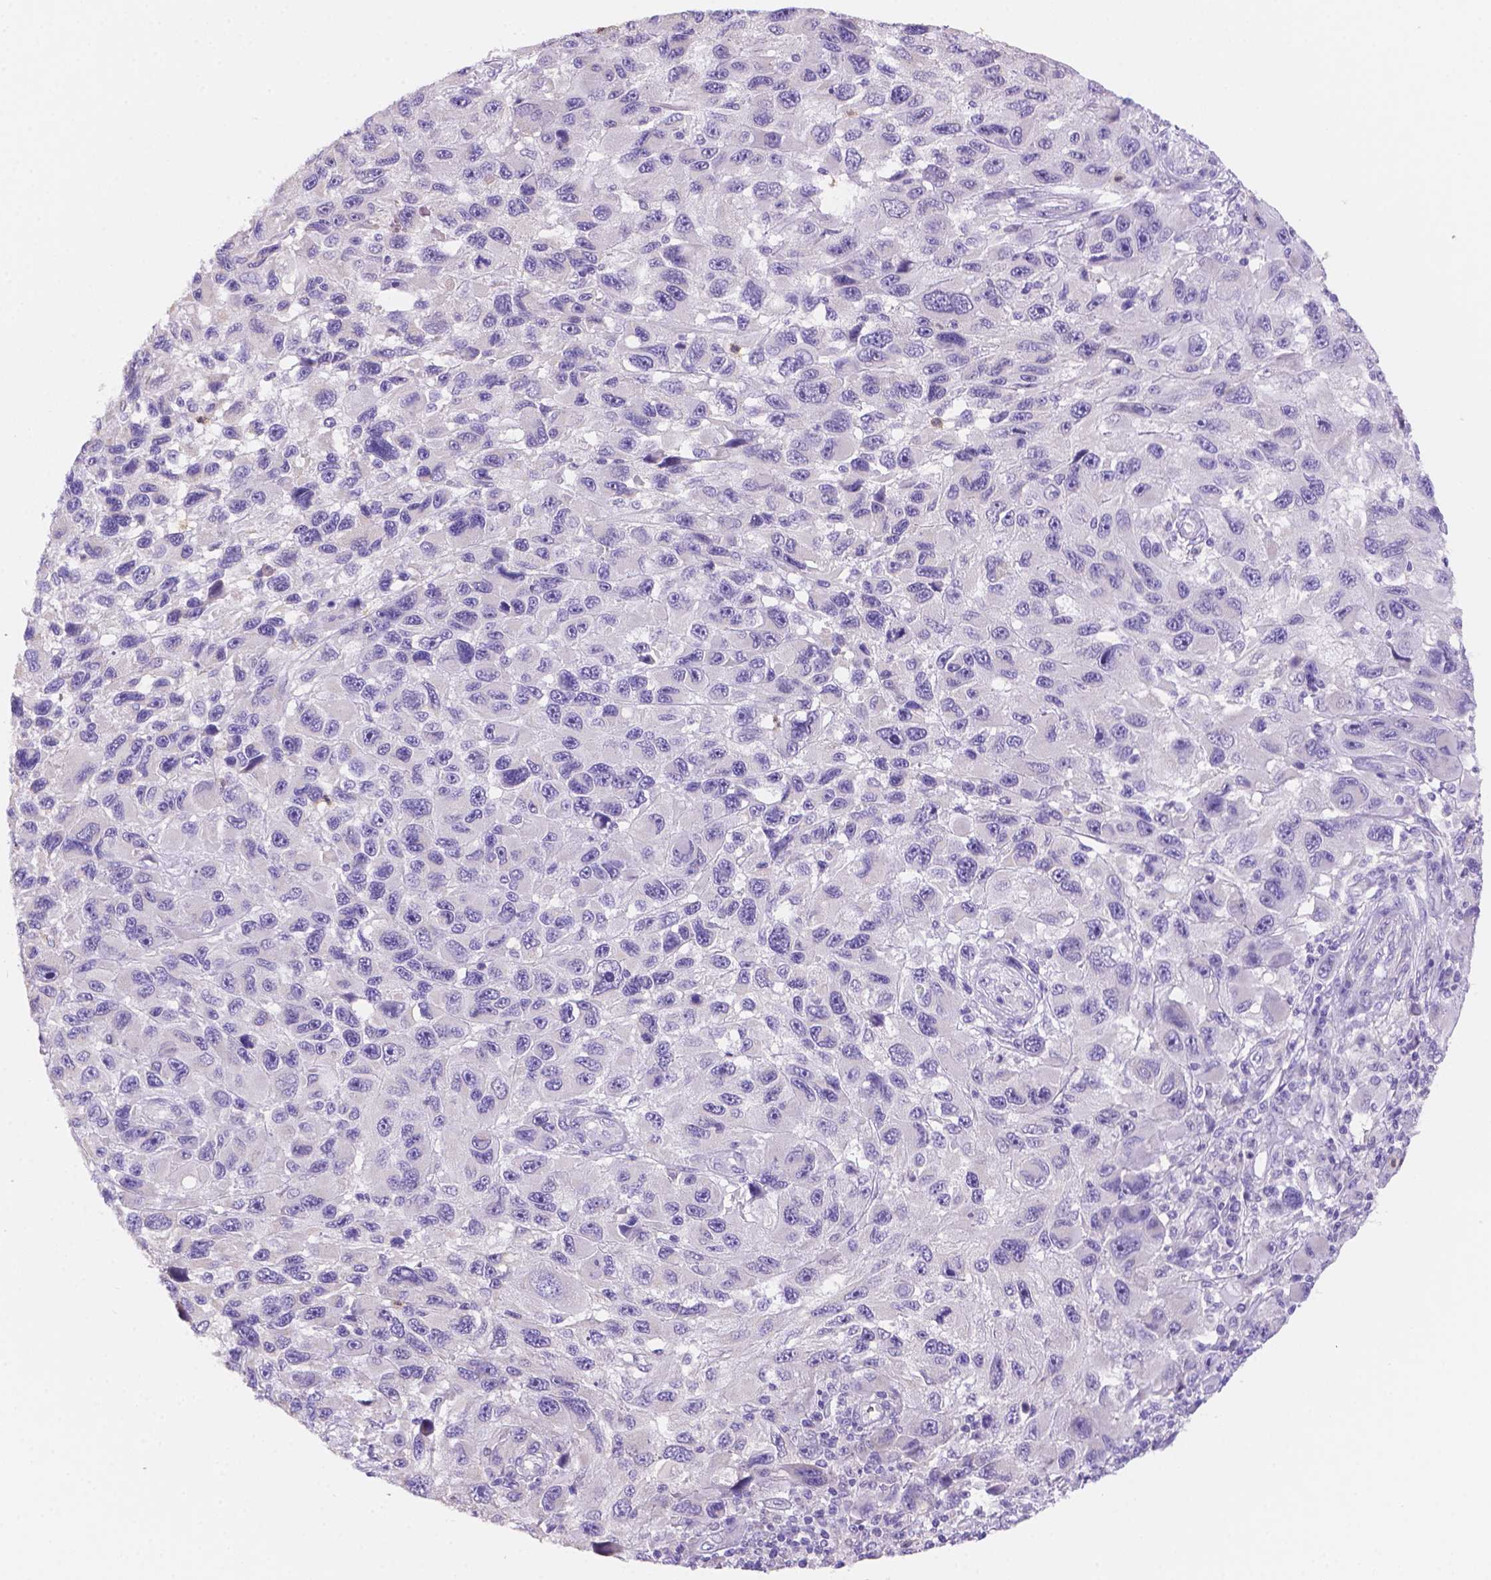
{"staining": {"intensity": "negative", "quantity": "none", "location": "none"}, "tissue": "melanoma", "cell_type": "Tumor cells", "image_type": "cancer", "snomed": [{"axis": "morphology", "description": "Malignant melanoma, NOS"}, {"axis": "topography", "description": "Skin"}], "caption": "An immunohistochemistry photomicrograph of malignant melanoma is shown. There is no staining in tumor cells of malignant melanoma.", "gene": "NXPE2", "patient": {"sex": "male", "age": 53}}